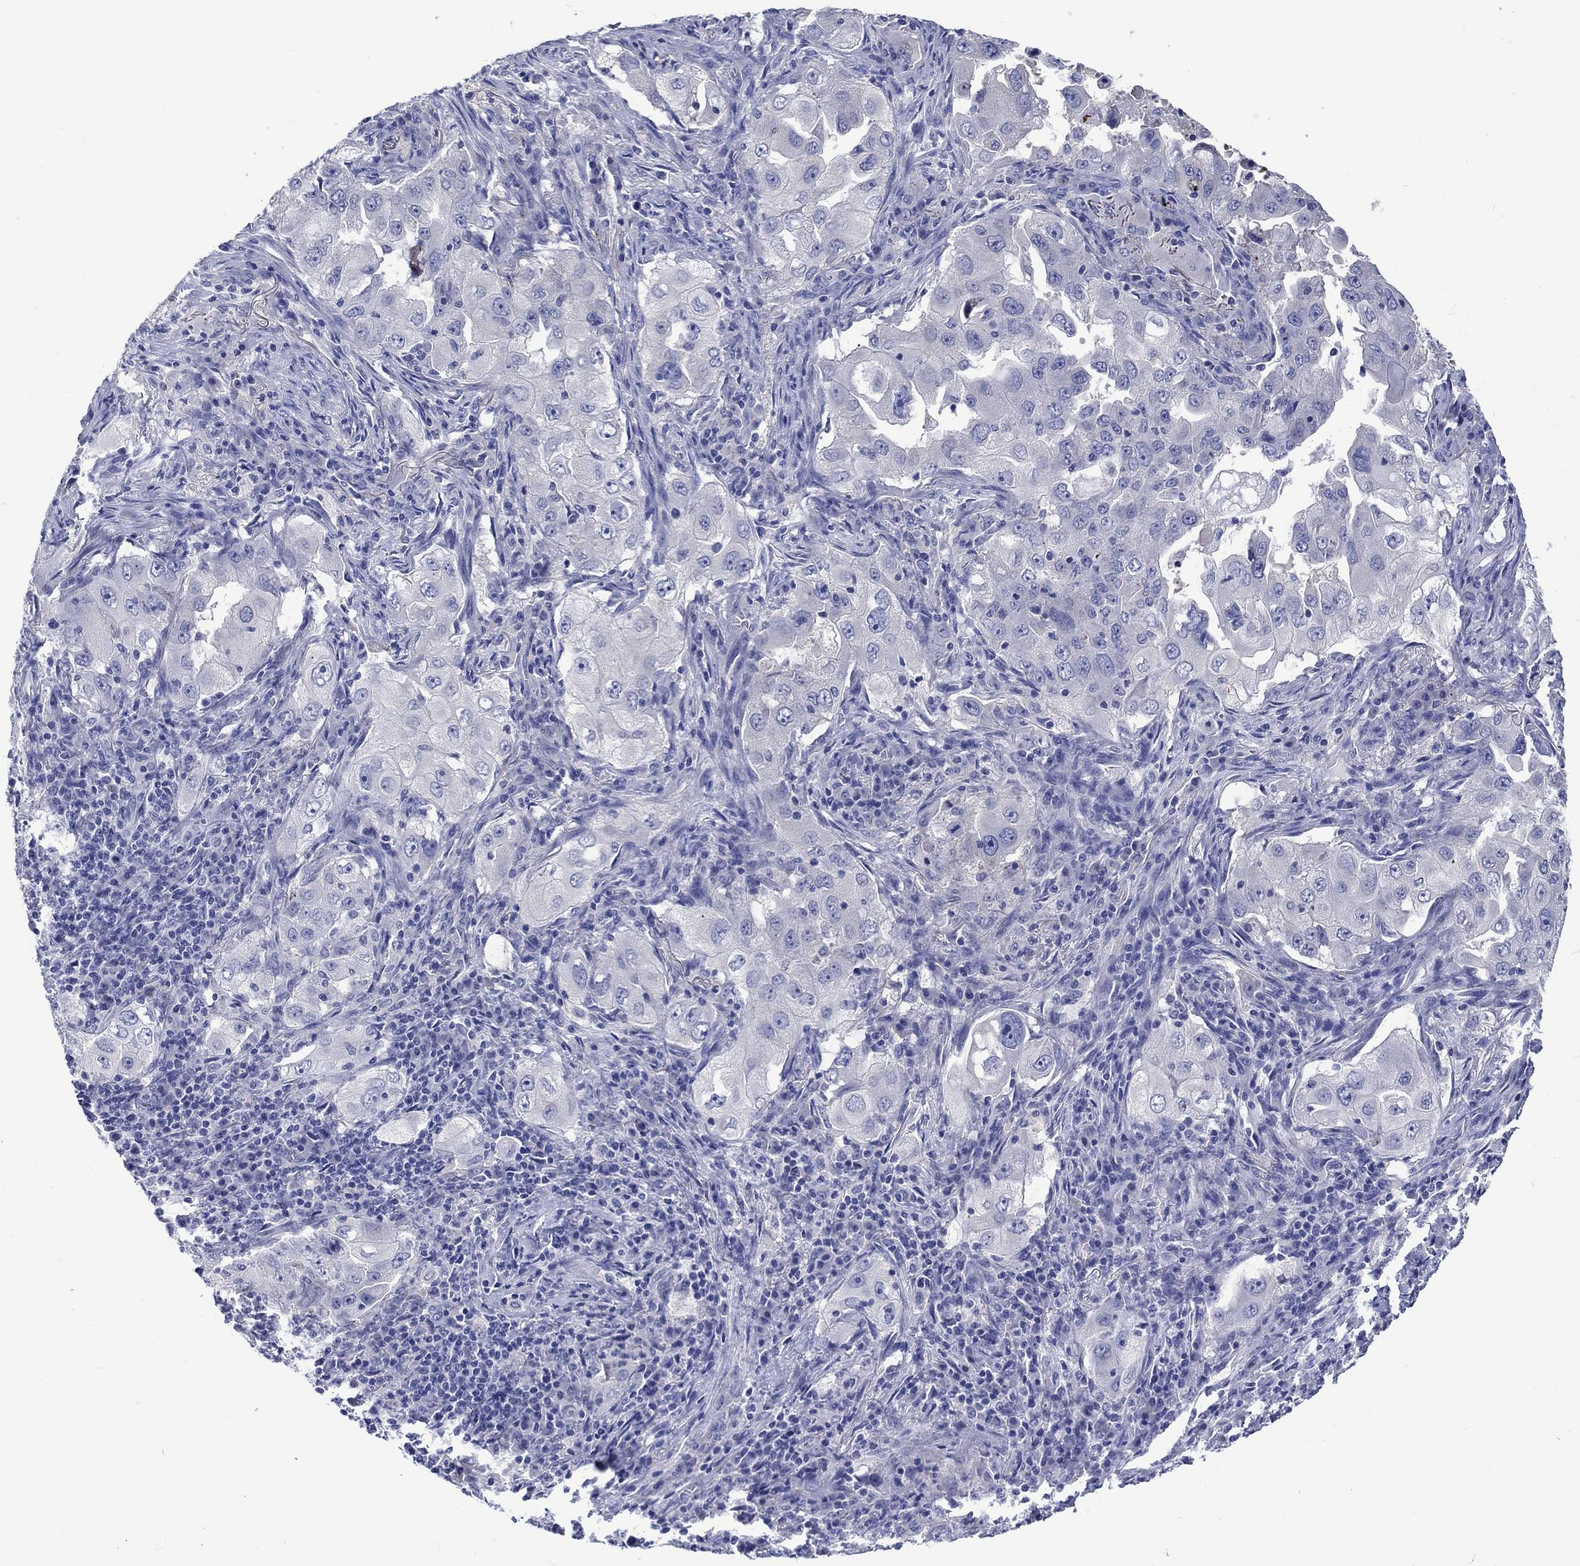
{"staining": {"intensity": "negative", "quantity": "none", "location": "none"}, "tissue": "lung cancer", "cell_type": "Tumor cells", "image_type": "cancer", "snomed": [{"axis": "morphology", "description": "Adenocarcinoma, NOS"}, {"axis": "topography", "description": "Lung"}], "caption": "Immunohistochemistry of lung cancer (adenocarcinoma) reveals no expression in tumor cells.", "gene": "TOMM20L", "patient": {"sex": "female", "age": 61}}